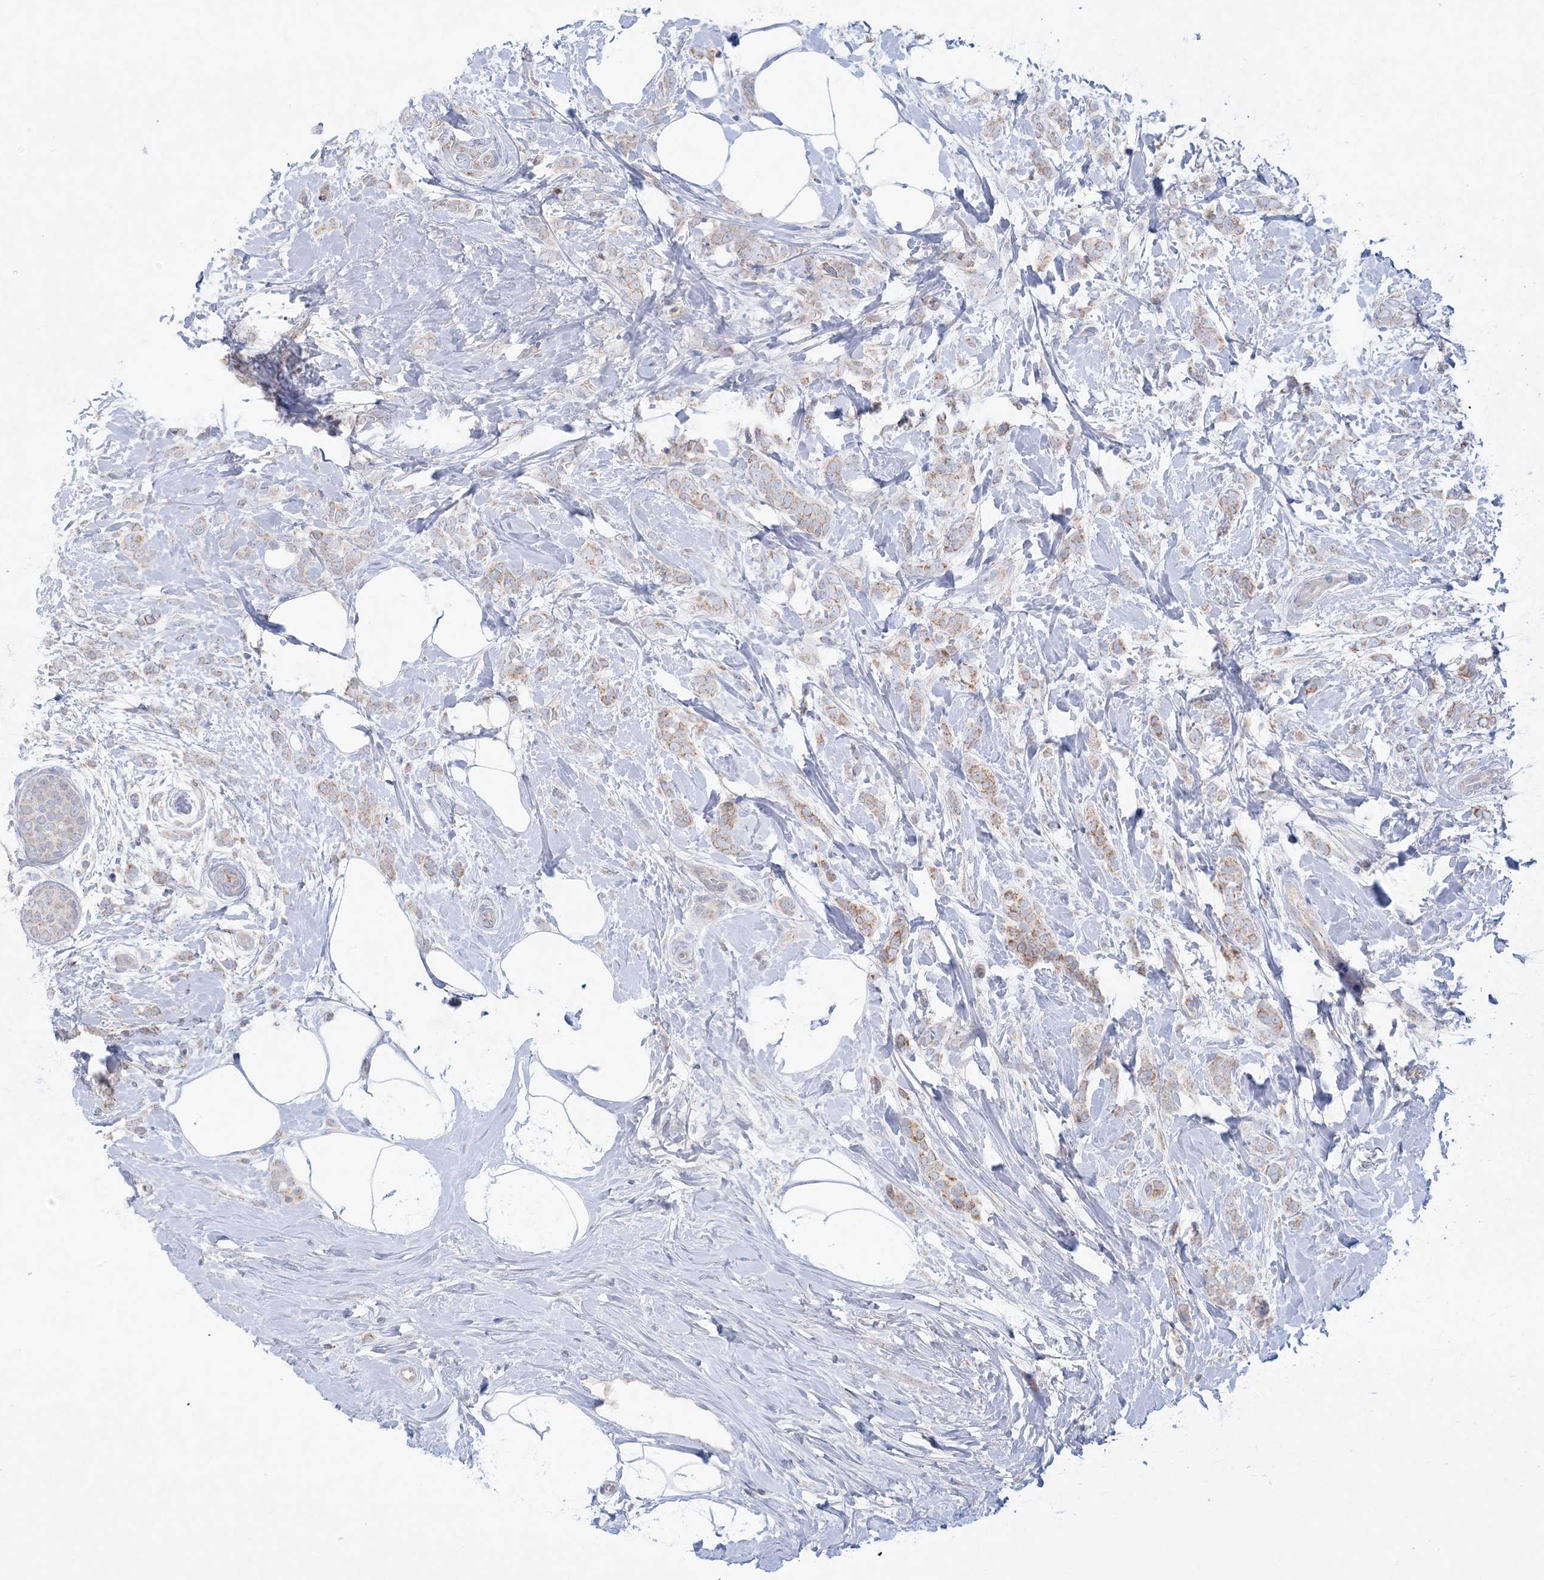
{"staining": {"intensity": "moderate", "quantity": "<25%", "location": "cytoplasmic/membranous"}, "tissue": "breast cancer", "cell_type": "Tumor cells", "image_type": "cancer", "snomed": [{"axis": "morphology", "description": "Lobular carcinoma, in situ"}, {"axis": "morphology", "description": "Lobular carcinoma"}, {"axis": "topography", "description": "Breast"}], "caption": "This is an image of immunohistochemistry staining of breast cancer, which shows moderate positivity in the cytoplasmic/membranous of tumor cells.", "gene": "KCTD6", "patient": {"sex": "female", "age": 41}}